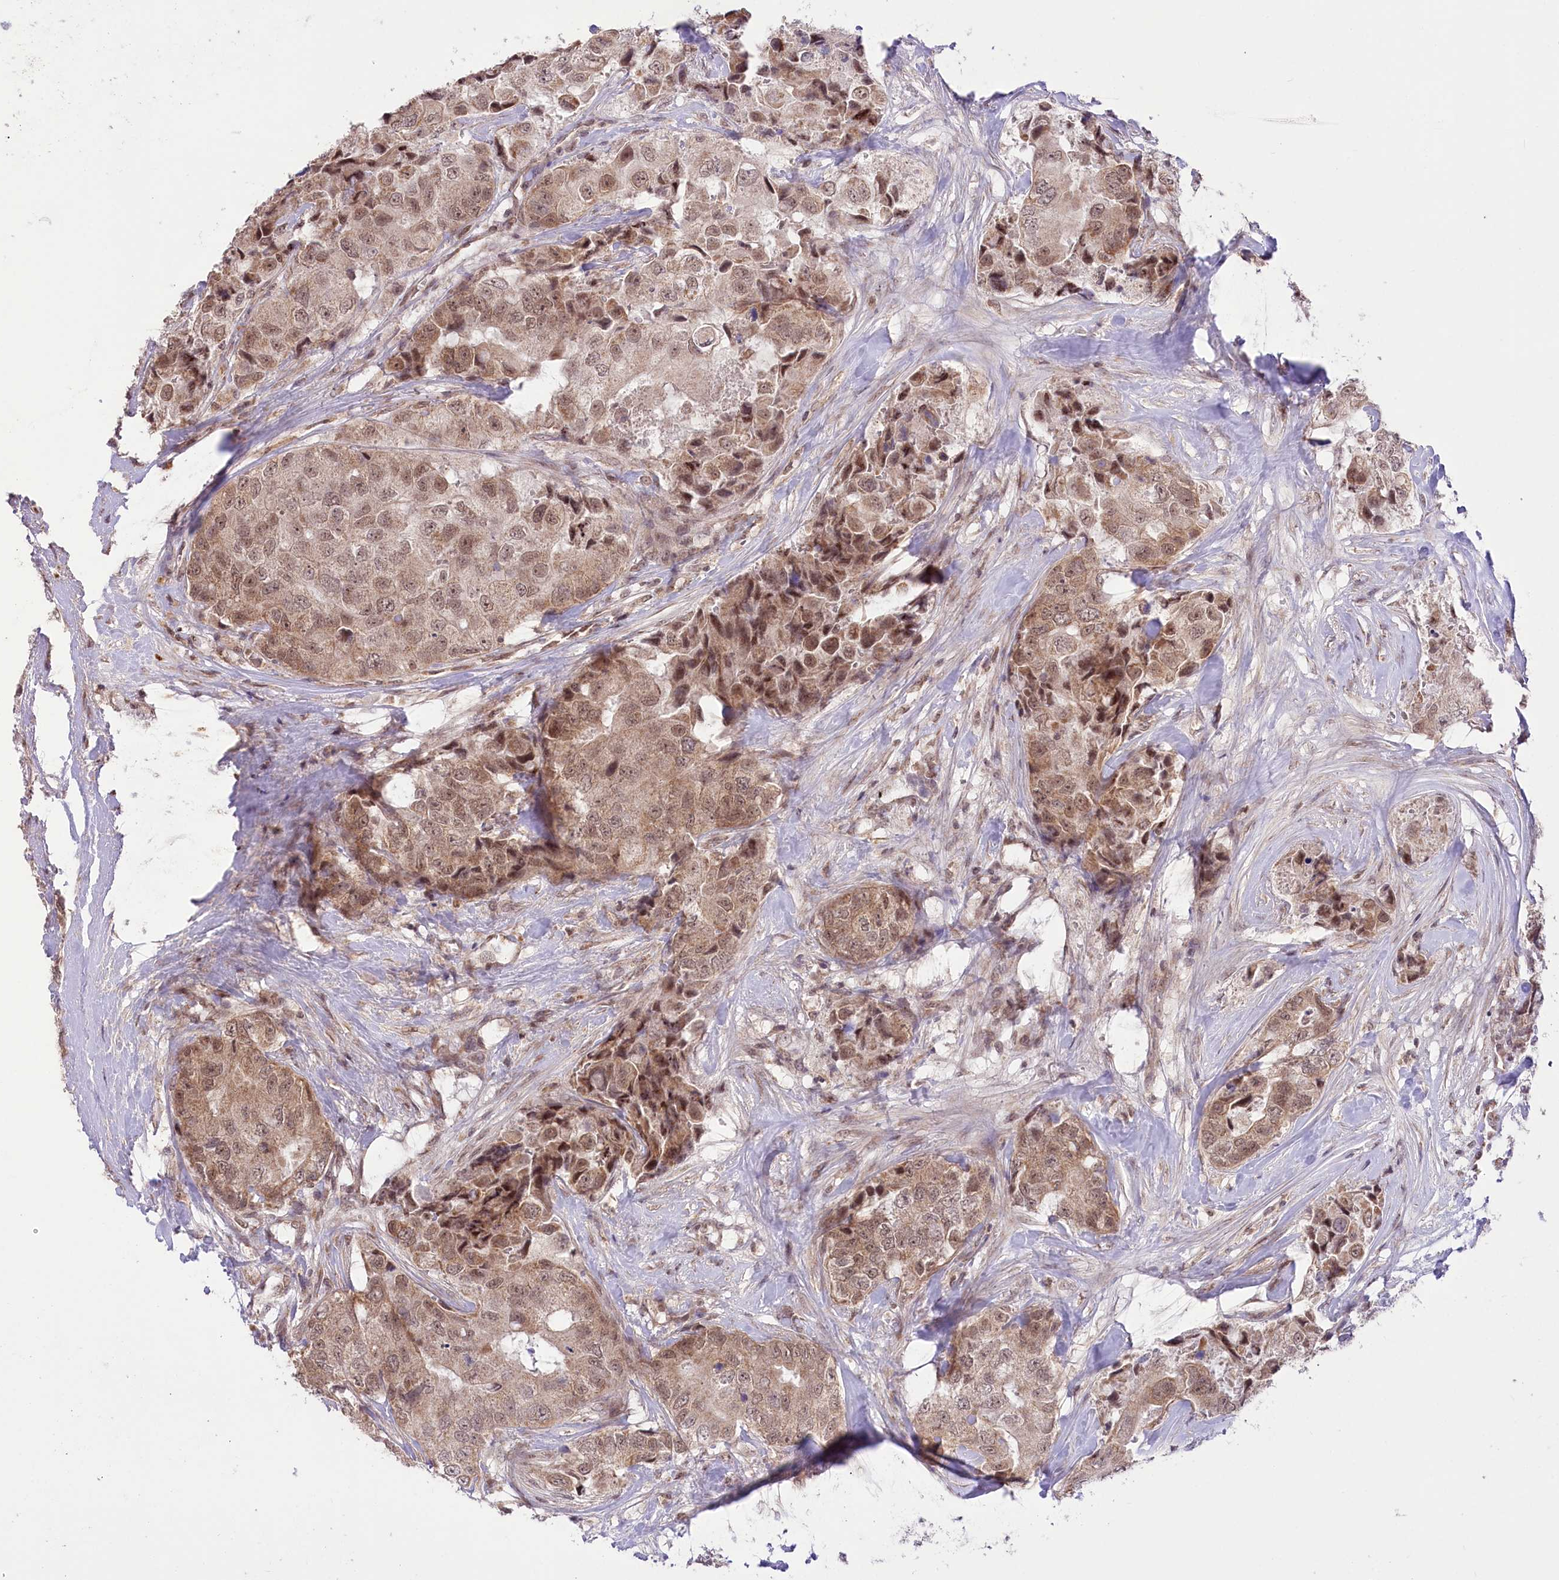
{"staining": {"intensity": "moderate", "quantity": ">75%", "location": "cytoplasmic/membranous,nuclear"}, "tissue": "breast cancer", "cell_type": "Tumor cells", "image_type": "cancer", "snomed": [{"axis": "morphology", "description": "Duct carcinoma"}, {"axis": "topography", "description": "Breast"}], "caption": "Breast invasive ductal carcinoma stained for a protein displays moderate cytoplasmic/membranous and nuclear positivity in tumor cells.", "gene": "ZMAT2", "patient": {"sex": "female", "age": 62}}